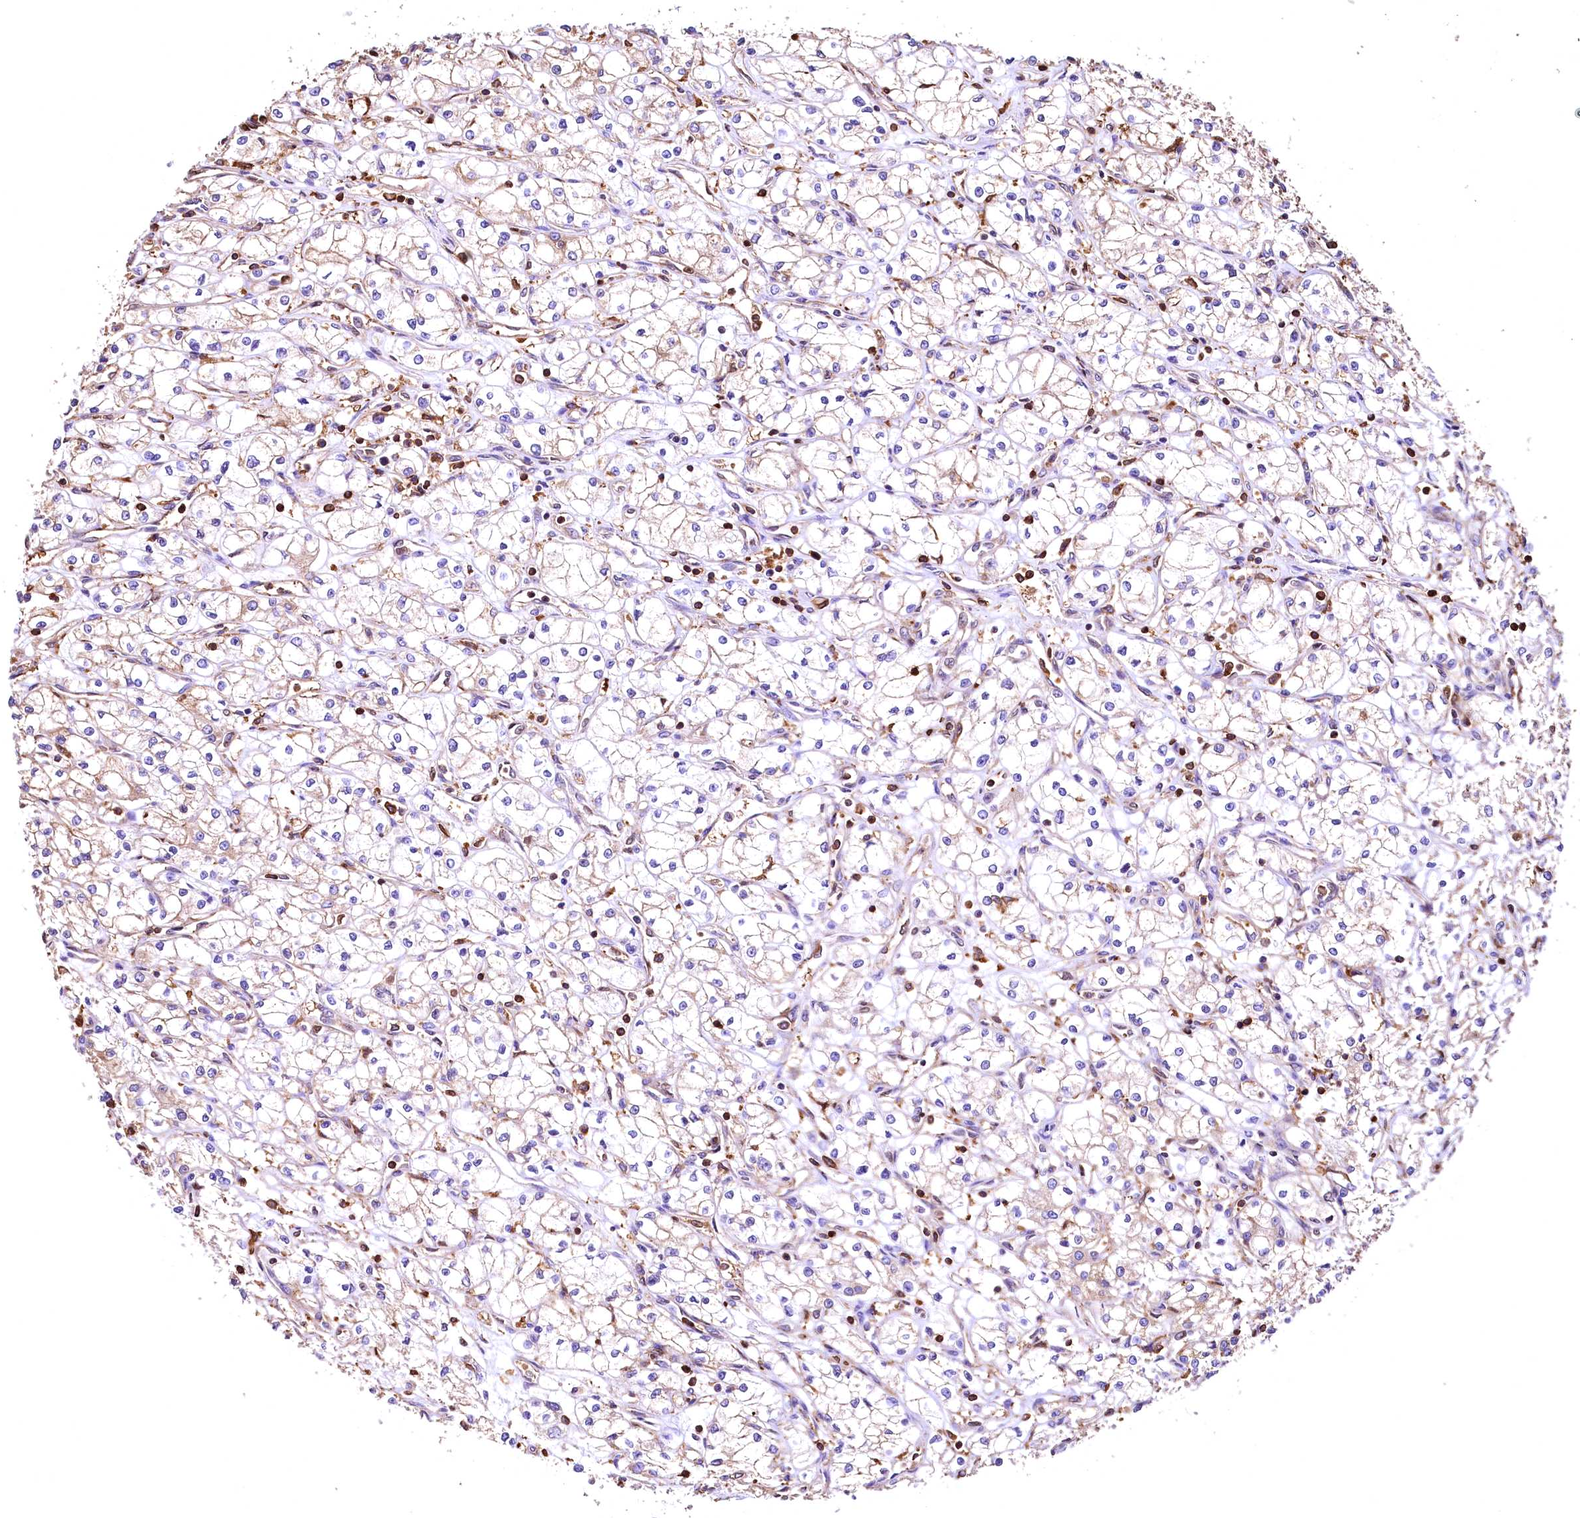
{"staining": {"intensity": "weak", "quantity": "<25%", "location": "cytoplasmic/membranous"}, "tissue": "renal cancer", "cell_type": "Tumor cells", "image_type": "cancer", "snomed": [{"axis": "morphology", "description": "Adenocarcinoma, NOS"}, {"axis": "topography", "description": "Kidney"}], "caption": "This is an immunohistochemistry photomicrograph of renal adenocarcinoma. There is no expression in tumor cells.", "gene": "RARS2", "patient": {"sex": "male", "age": 59}}